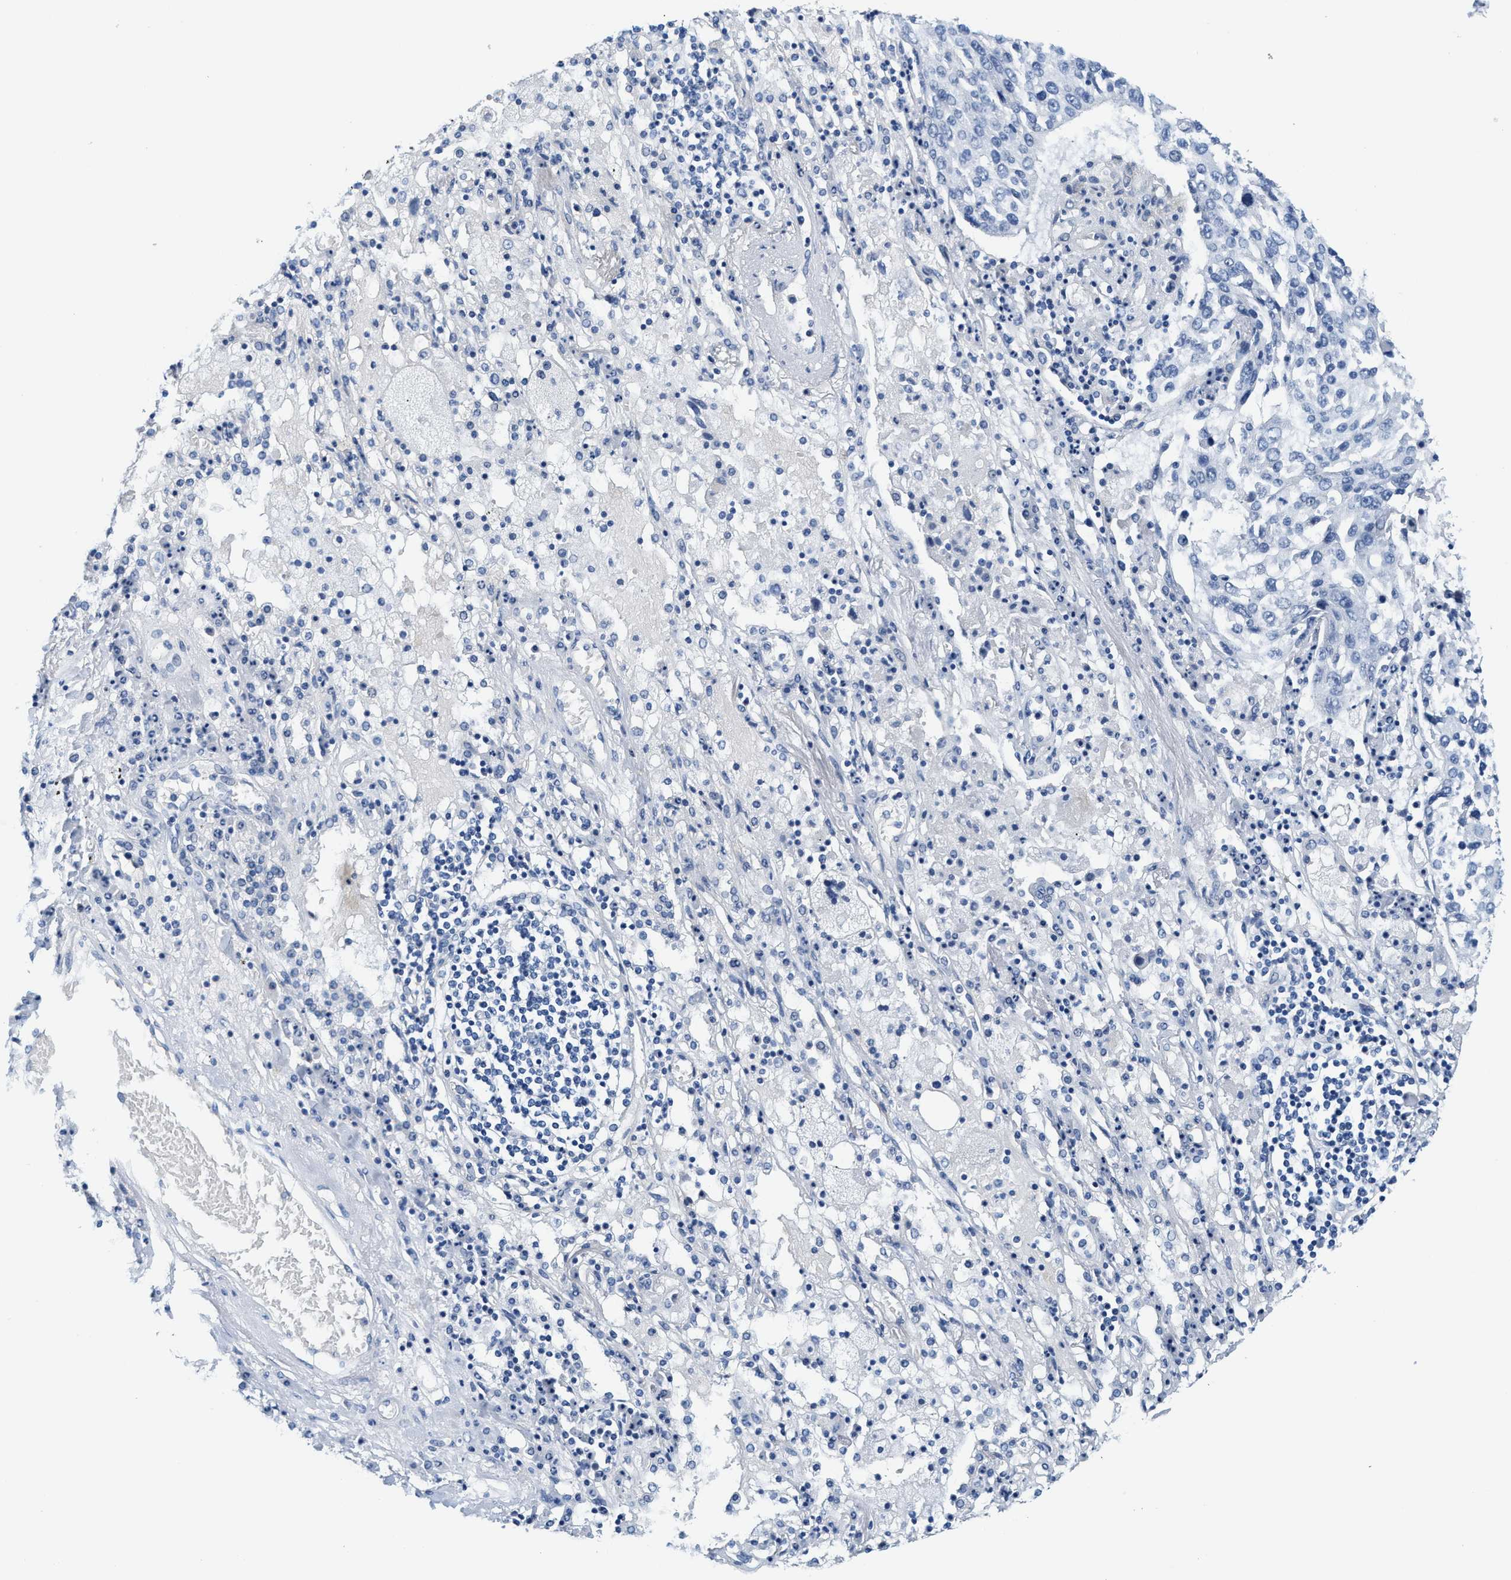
{"staining": {"intensity": "negative", "quantity": "none", "location": "none"}, "tissue": "lung cancer", "cell_type": "Tumor cells", "image_type": "cancer", "snomed": [{"axis": "morphology", "description": "Squamous cell carcinoma, NOS"}, {"axis": "topography", "description": "Lung"}], "caption": "Lung cancer was stained to show a protein in brown. There is no significant positivity in tumor cells.", "gene": "DSCAM", "patient": {"sex": "male", "age": 65}}